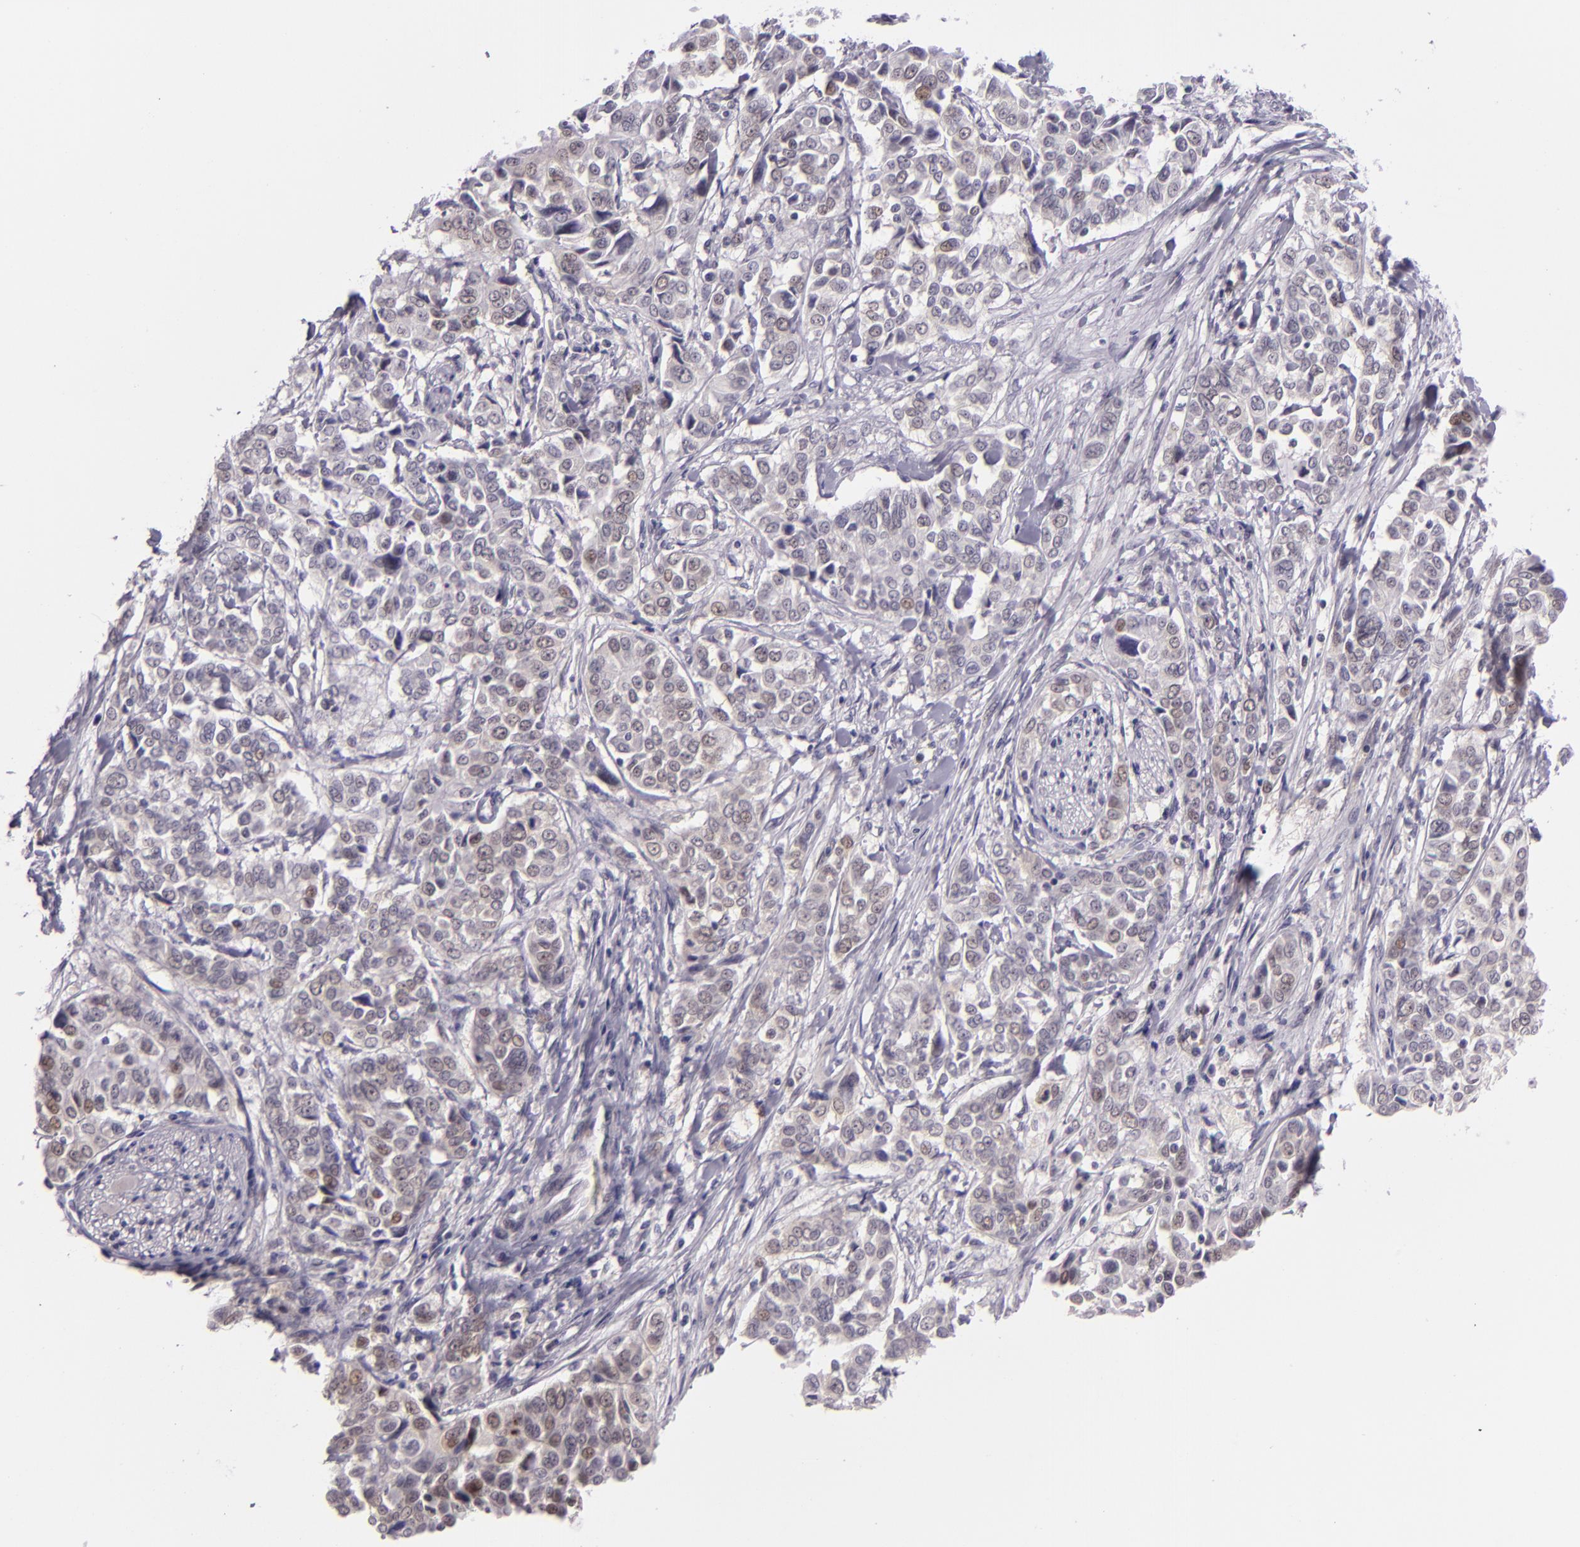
{"staining": {"intensity": "negative", "quantity": "none", "location": "none"}, "tissue": "pancreatic cancer", "cell_type": "Tumor cells", "image_type": "cancer", "snomed": [{"axis": "morphology", "description": "Adenocarcinoma, NOS"}, {"axis": "topography", "description": "Pancreas"}], "caption": "DAB immunohistochemical staining of pancreatic cancer (adenocarcinoma) shows no significant expression in tumor cells.", "gene": "CSE1L", "patient": {"sex": "female", "age": 52}}